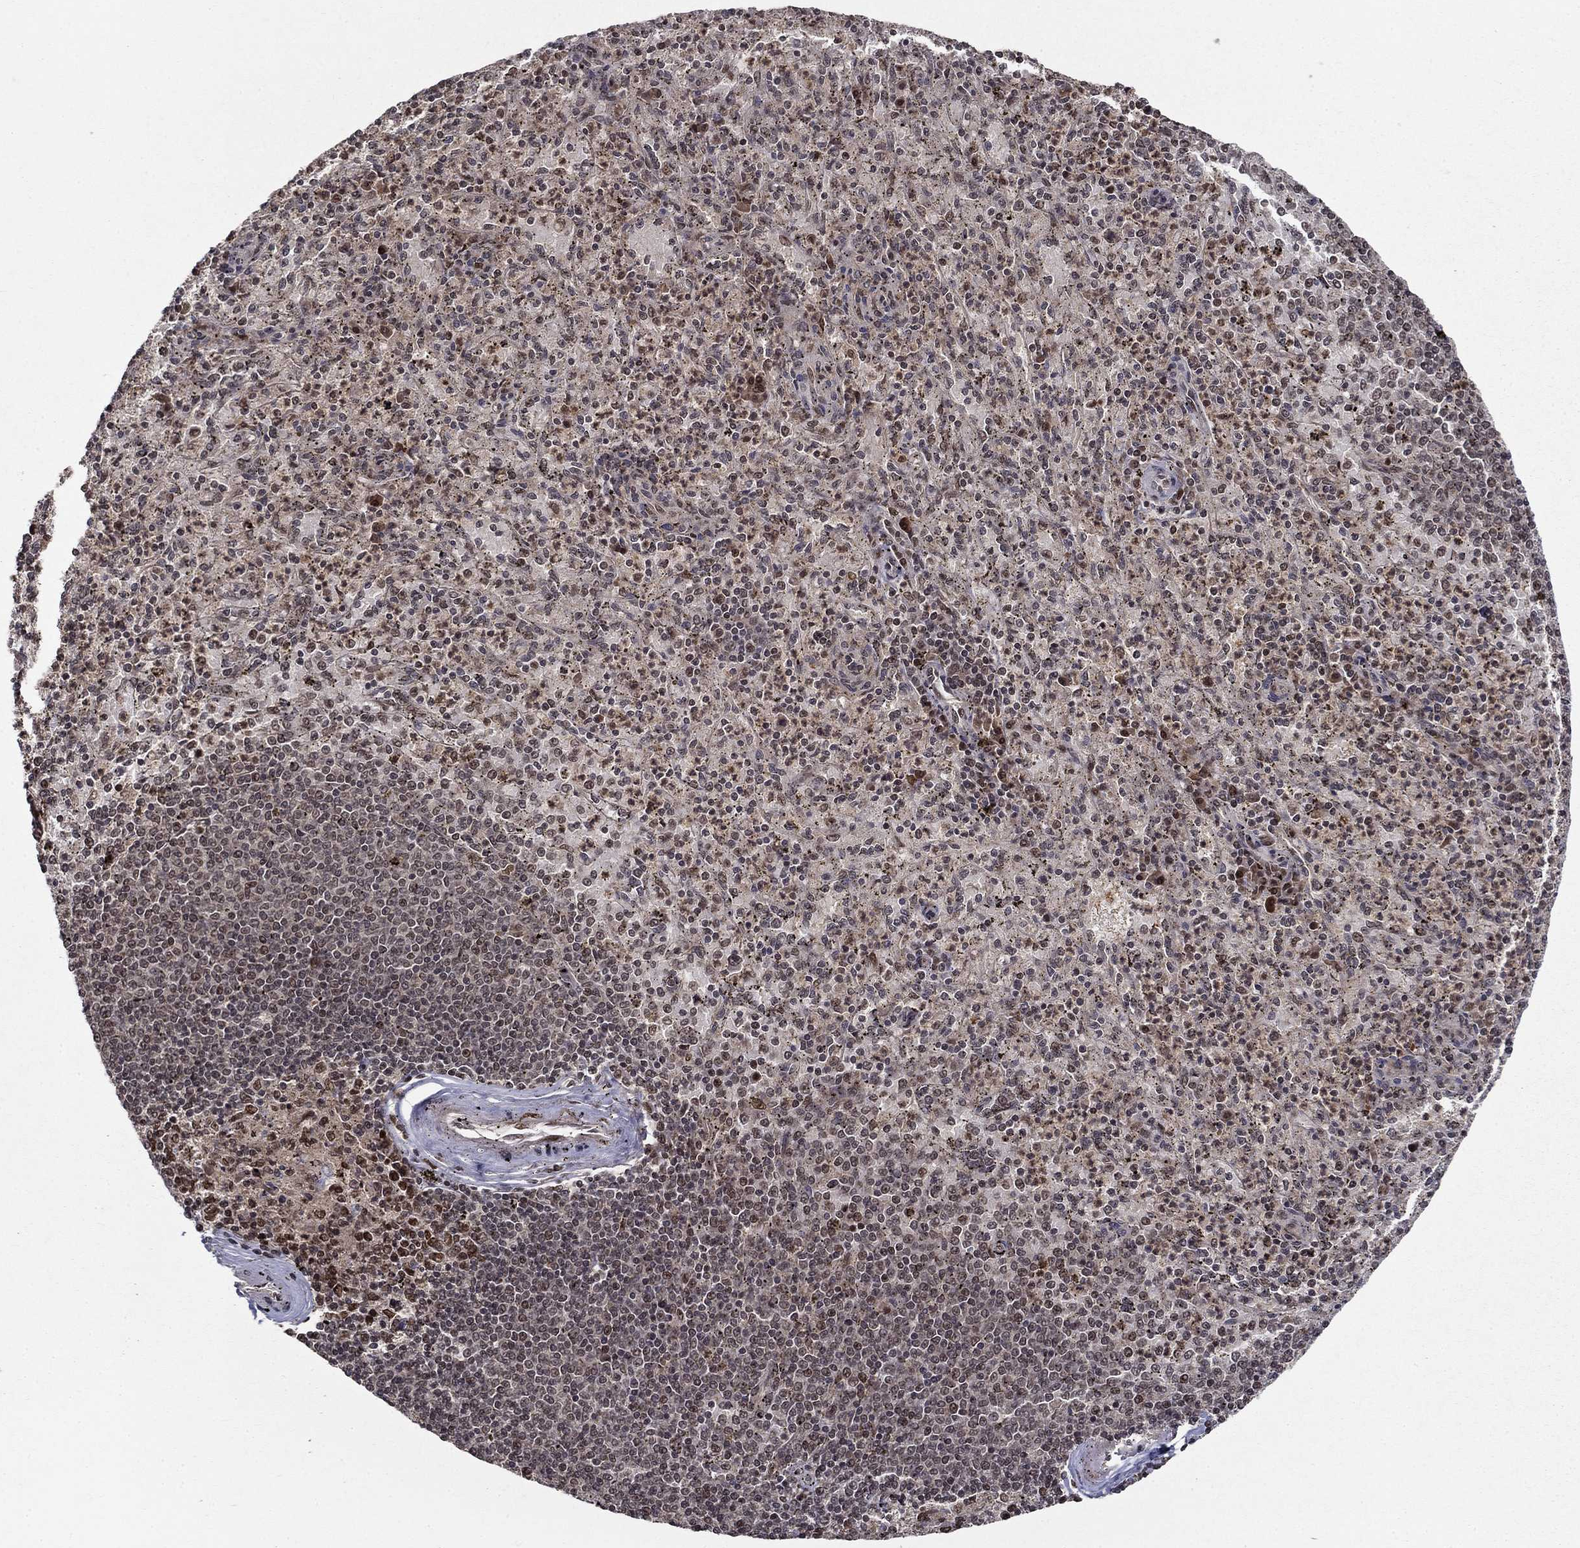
{"staining": {"intensity": "negative", "quantity": "none", "location": "none"}, "tissue": "spleen", "cell_type": "Cells in red pulp", "image_type": "normal", "snomed": [{"axis": "morphology", "description": "Normal tissue, NOS"}, {"axis": "topography", "description": "Spleen"}], "caption": "Immunohistochemistry (IHC) micrograph of normal spleen stained for a protein (brown), which displays no staining in cells in red pulp.", "gene": "CDCA7L", "patient": {"sex": "male", "age": 60}}